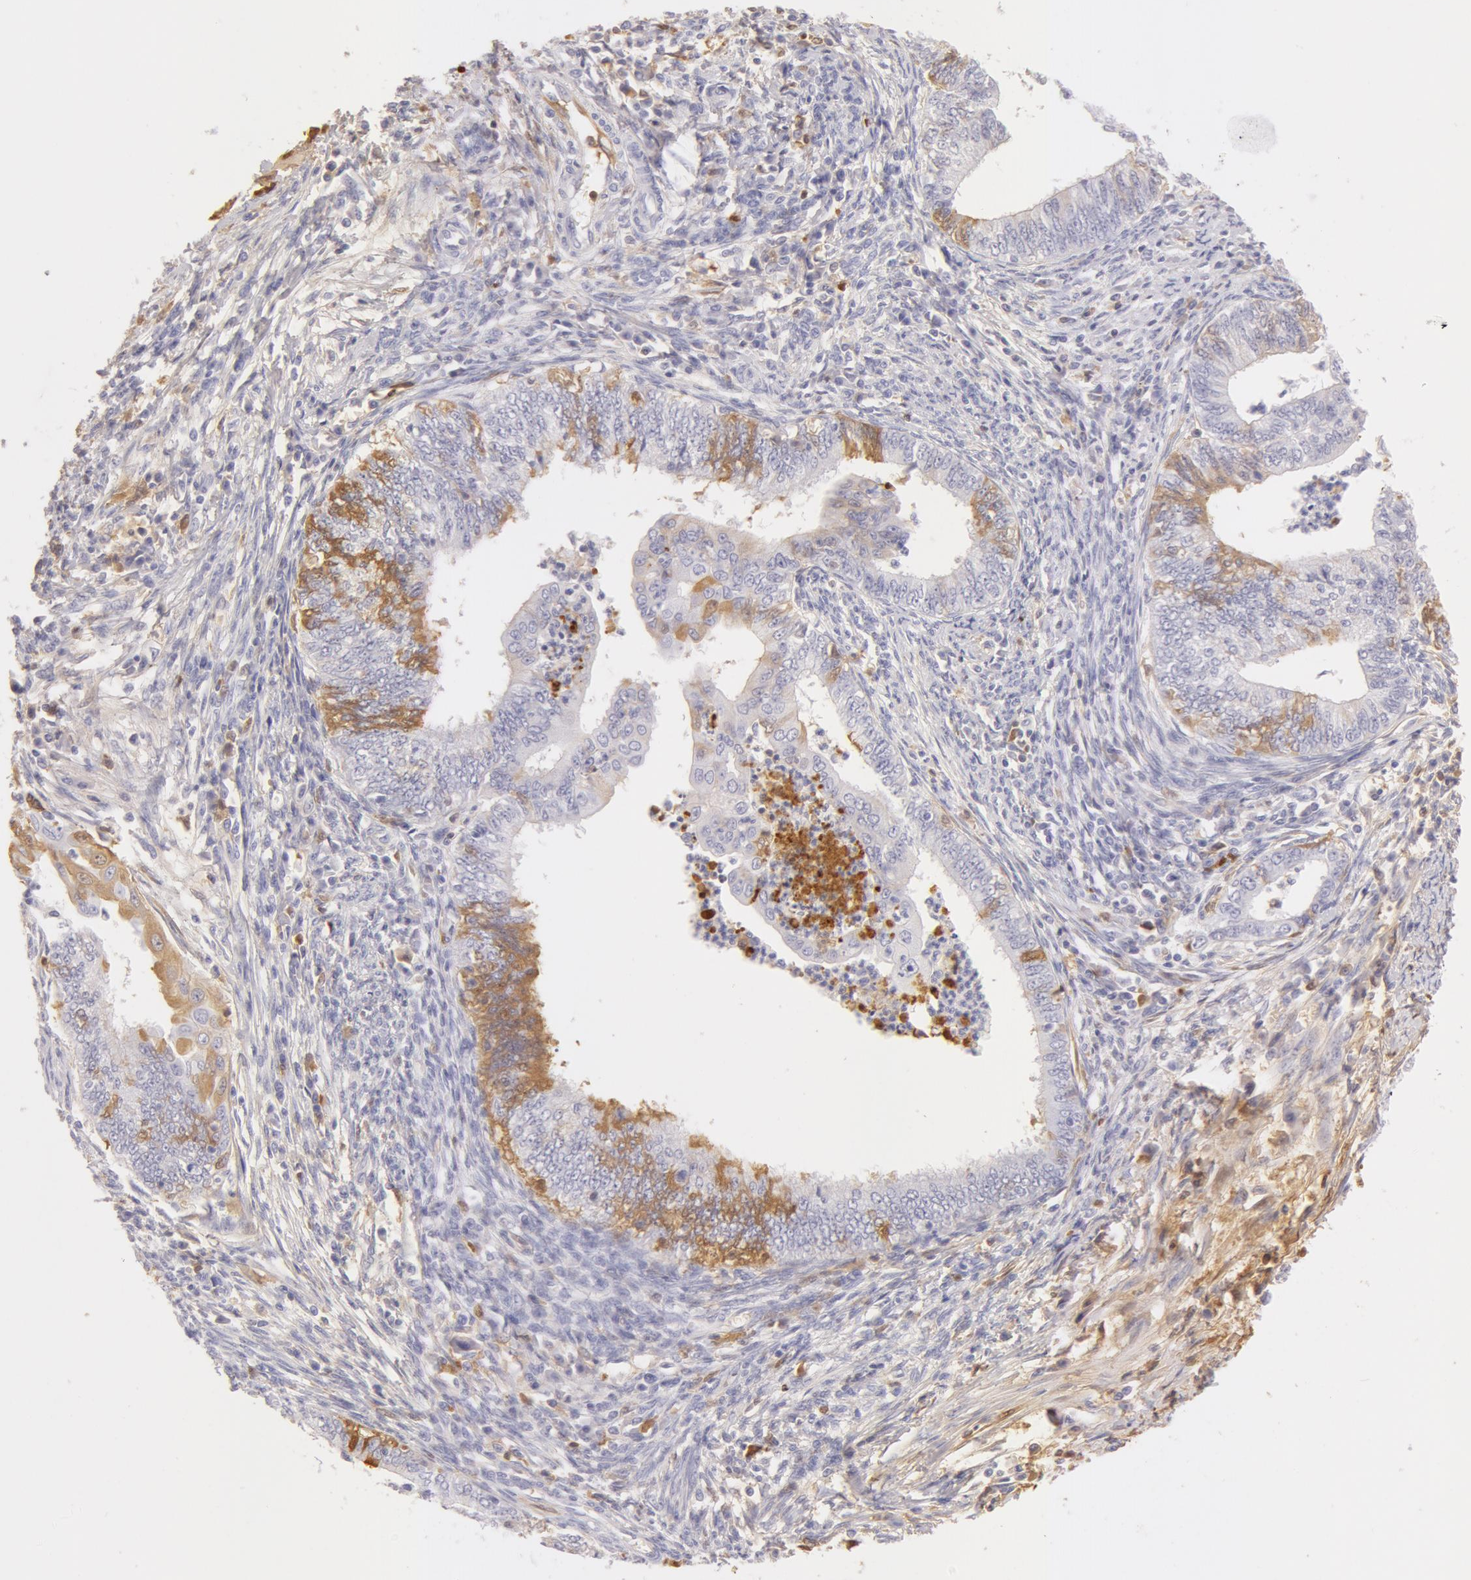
{"staining": {"intensity": "weak", "quantity": "<25%", "location": "cytoplasmic/membranous,nuclear"}, "tissue": "endometrial cancer", "cell_type": "Tumor cells", "image_type": "cancer", "snomed": [{"axis": "morphology", "description": "Adenocarcinoma, NOS"}, {"axis": "topography", "description": "Endometrium"}], "caption": "Histopathology image shows no significant protein positivity in tumor cells of endometrial cancer. The staining is performed using DAB brown chromogen with nuclei counter-stained in using hematoxylin.", "gene": "AHSG", "patient": {"sex": "female", "age": 66}}